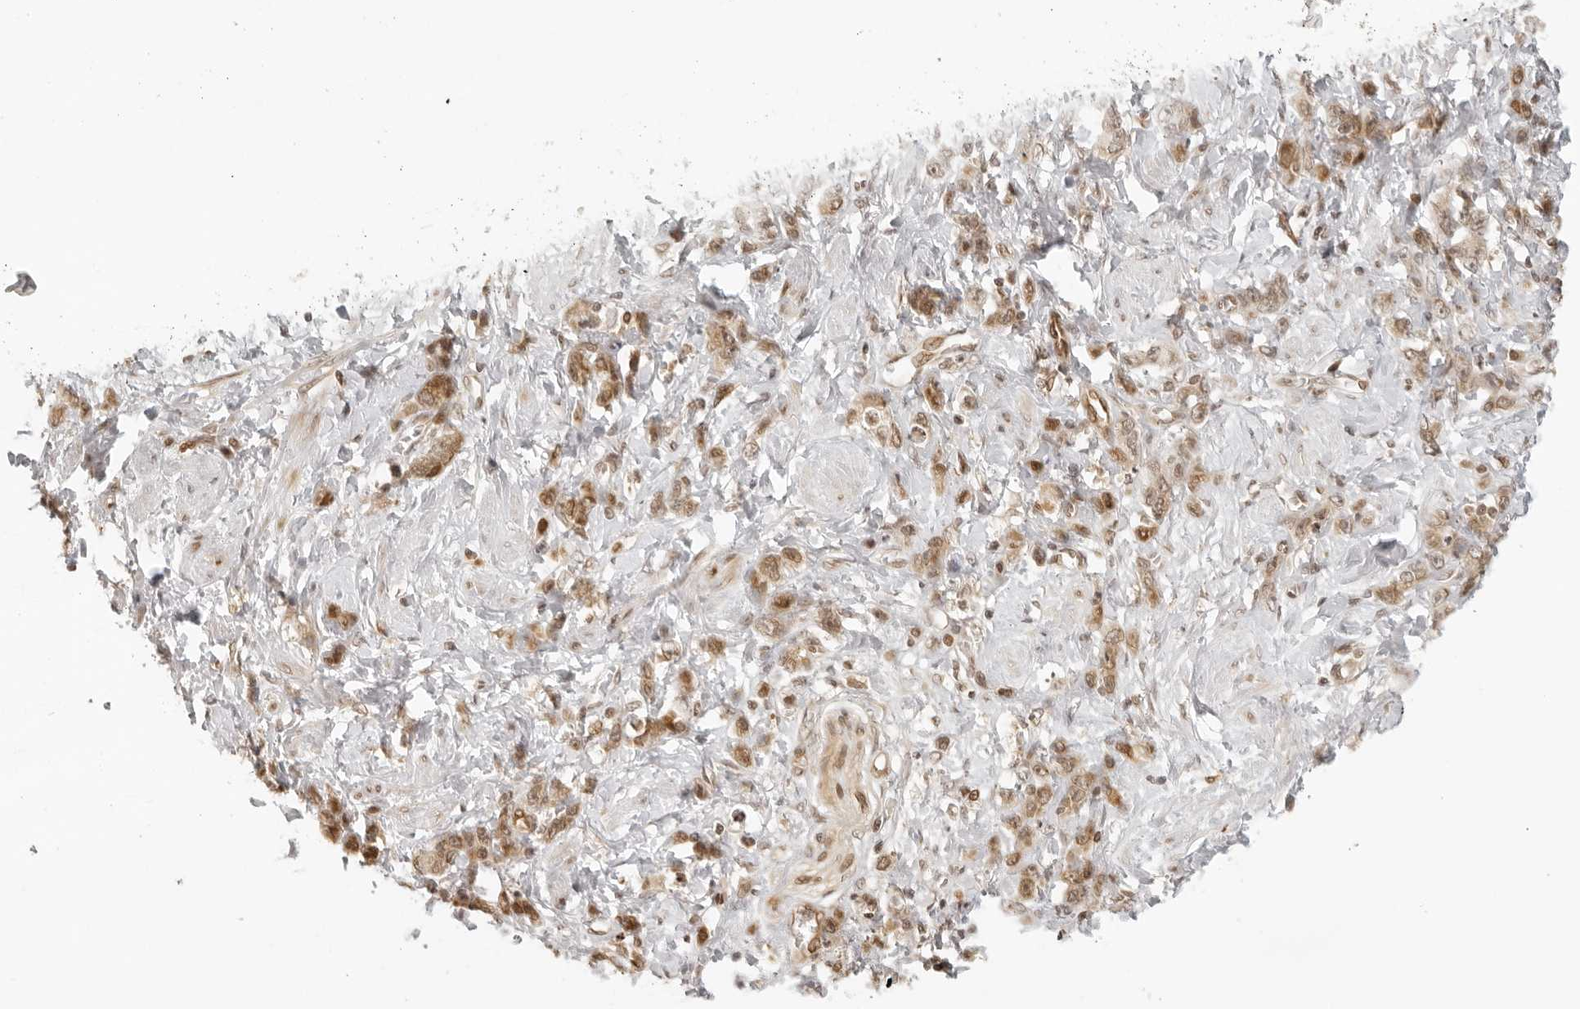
{"staining": {"intensity": "moderate", "quantity": ">75%", "location": "cytoplasmic/membranous,nuclear"}, "tissue": "stomach cancer", "cell_type": "Tumor cells", "image_type": "cancer", "snomed": [{"axis": "morphology", "description": "Adenocarcinoma, NOS"}, {"axis": "topography", "description": "Stomach"}], "caption": "High-power microscopy captured an IHC micrograph of stomach cancer, revealing moderate cytoplasmic/membranous and nuclear positivity in about >75% of tumor cells. (DAB IHC with brightfield microscopy, high magnification).", "gene": "ZNF407", "patient": {"sex": "male", "age": 82}}